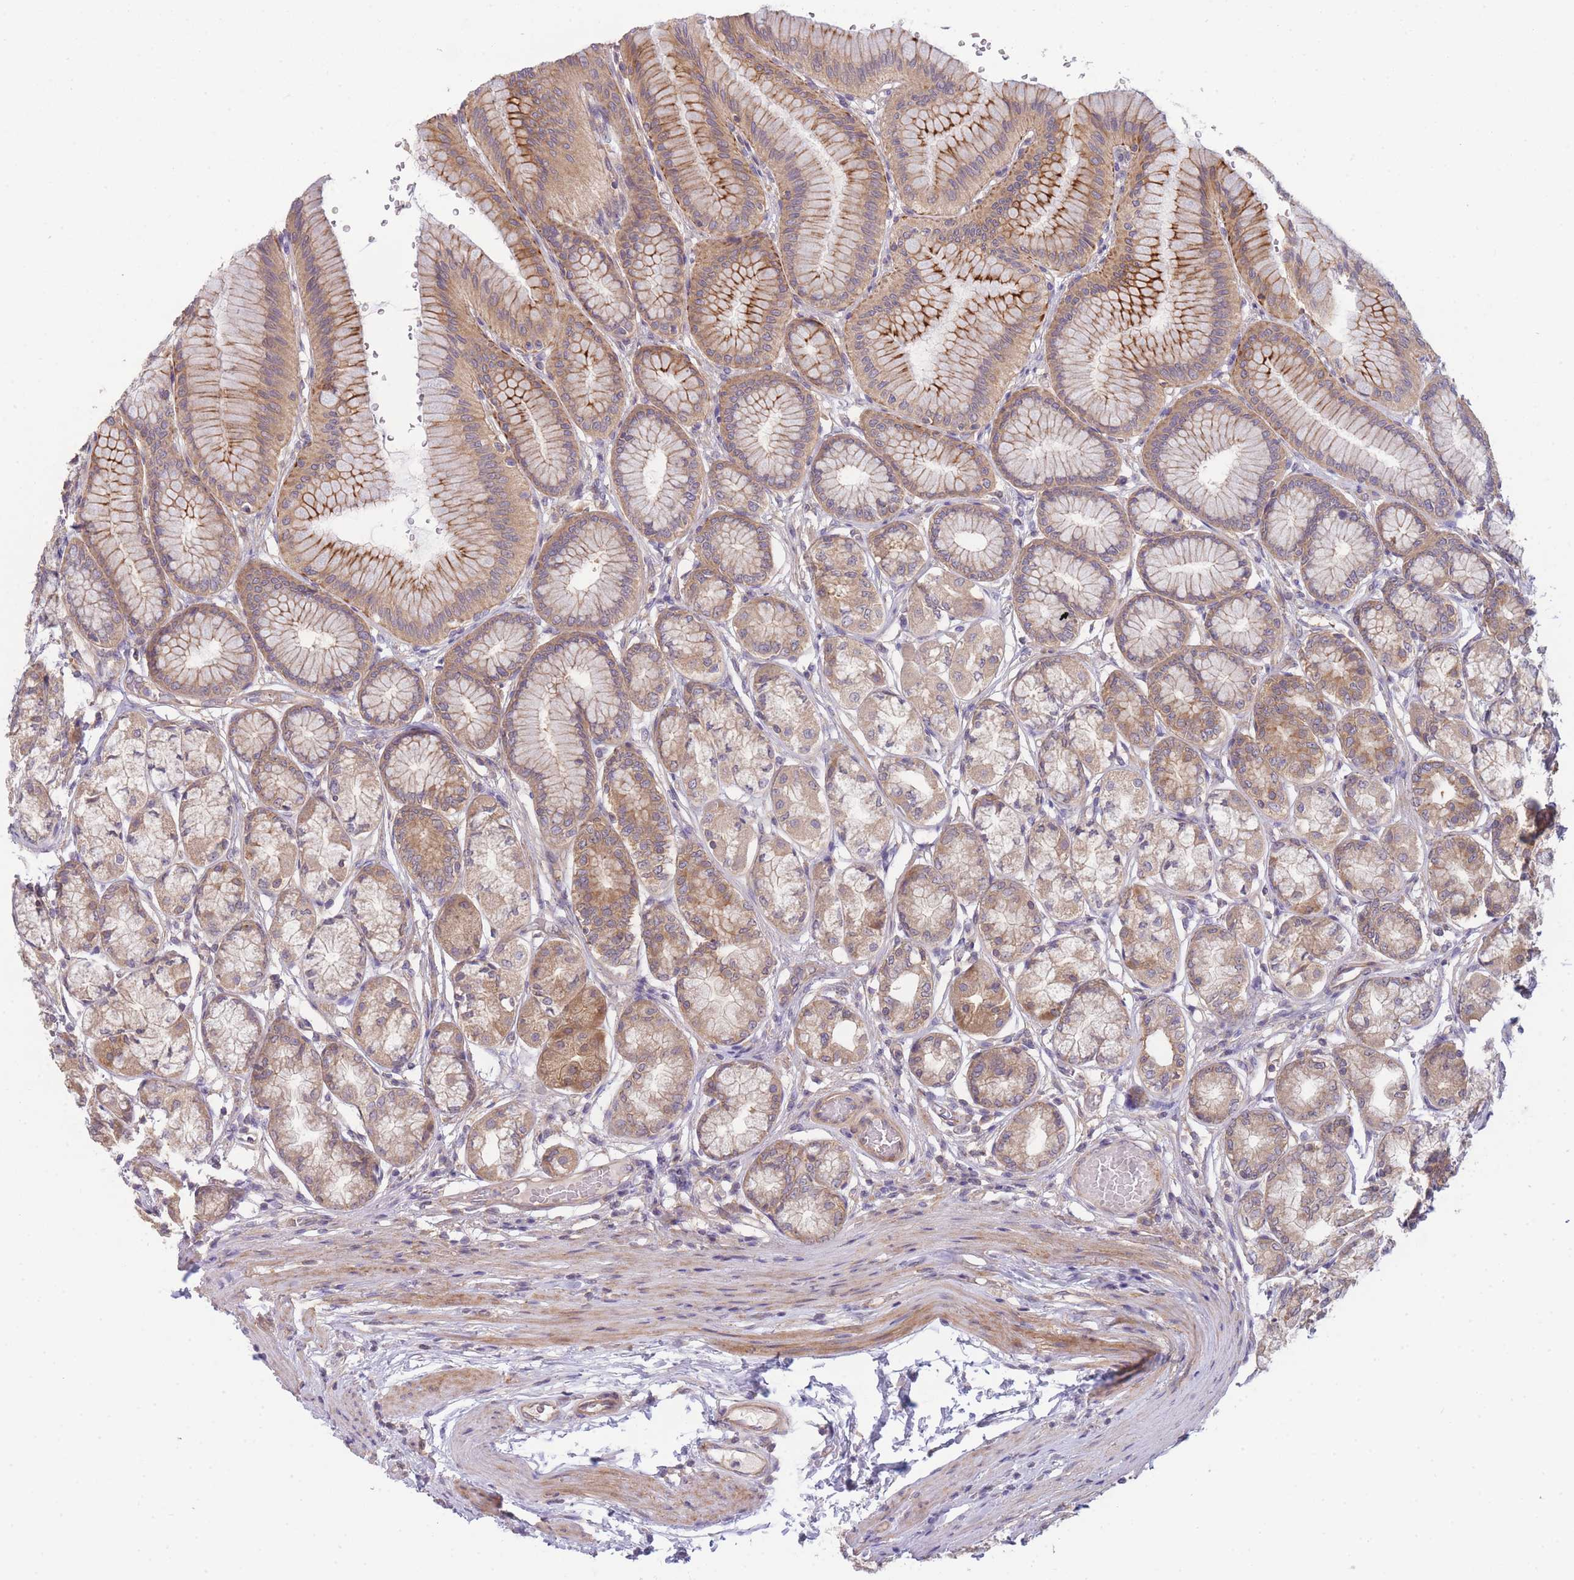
{"staining": {"intensity": "moderate", "quantity": ">75%", "location": "cytoplasmic/membranous"}, "tissue": "stomach", "cell_type": "Glandular cells", "image_type": "normal", "snomed": [{"axis": "morphology", "description": "Normal tissue, NOS"}, {"axis": "morphology", "description": "Adenocarcinoma, NOS"}, {"axis": "morphology", "description": "Adenocarcinoma, High grade"}, {"axis": "topography", "description": "Stomach, upper"}, {"axis": "topography", "description": "Stomach"}], "caption": "Protein staining of normal stomach reveals moderate cytoplasmic/membranous staining in about >75% of glandular cells.", "gene": "PFDN6", "patient": {"sex": "female", "age": 65}}